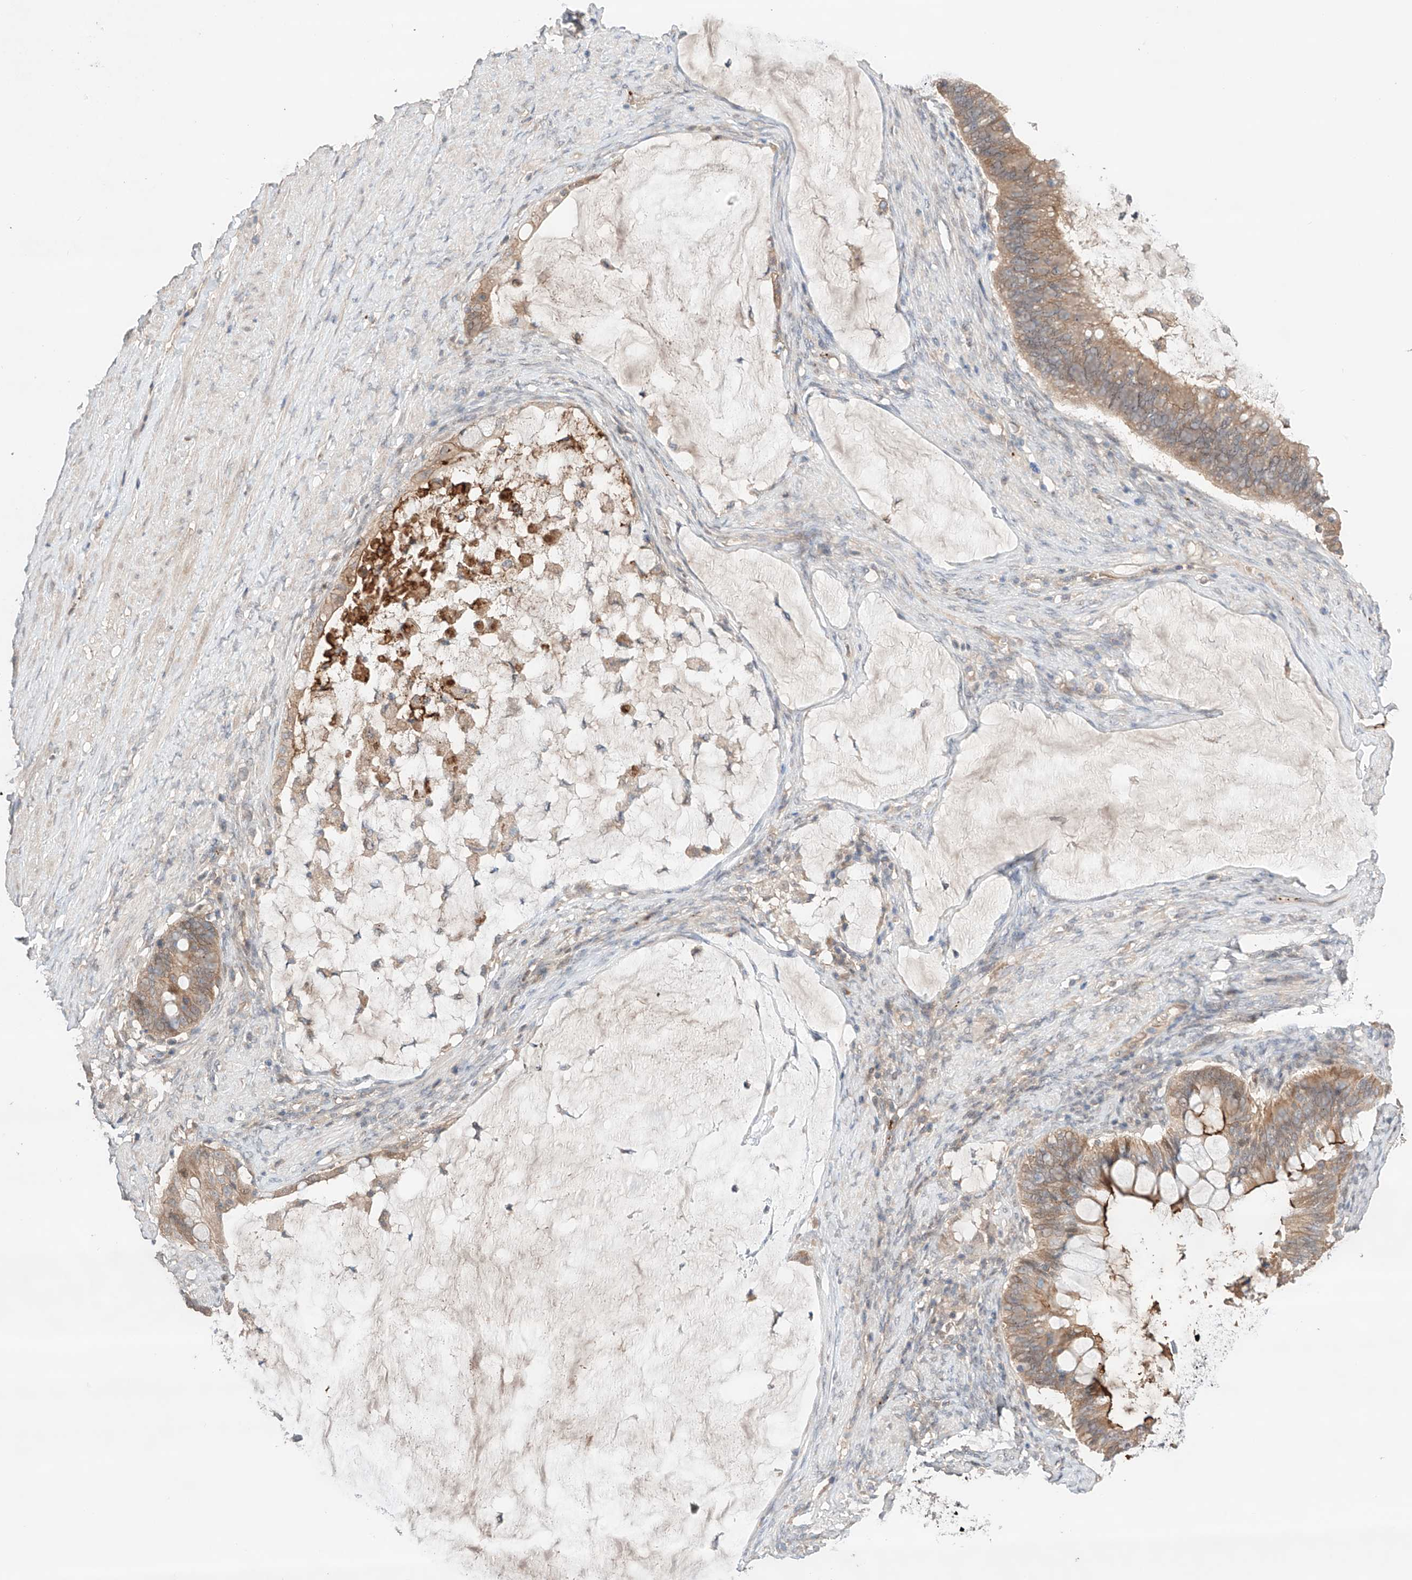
{"staining": {"intensity": "moderate", "quantity": ">75%", "location": "cytoplasmic/membranous"}, "tissue": "ovarian cancer", "cell_type": "Tumor cells", "image_type": "cancer", "snomed": [{"axis": "morphology", "description": "Cystadenocarcinoma, mucinous, NOS"}, {"axis": "topography", "description": "Ovary"}], "caption": "IHC histopathology image of neoplastic tissue: mucinous cystadenocarcinoma (ovarian) stained using immunohistochemistry shows medium levels of moderate protein expression localized specifically in the cytoplasmic/membranous of tumor cells, appearing as a cytoplasmic/membranous brown color.", "gene": "ZFHX2", "patient": {"sex": "female", "age": 61}}